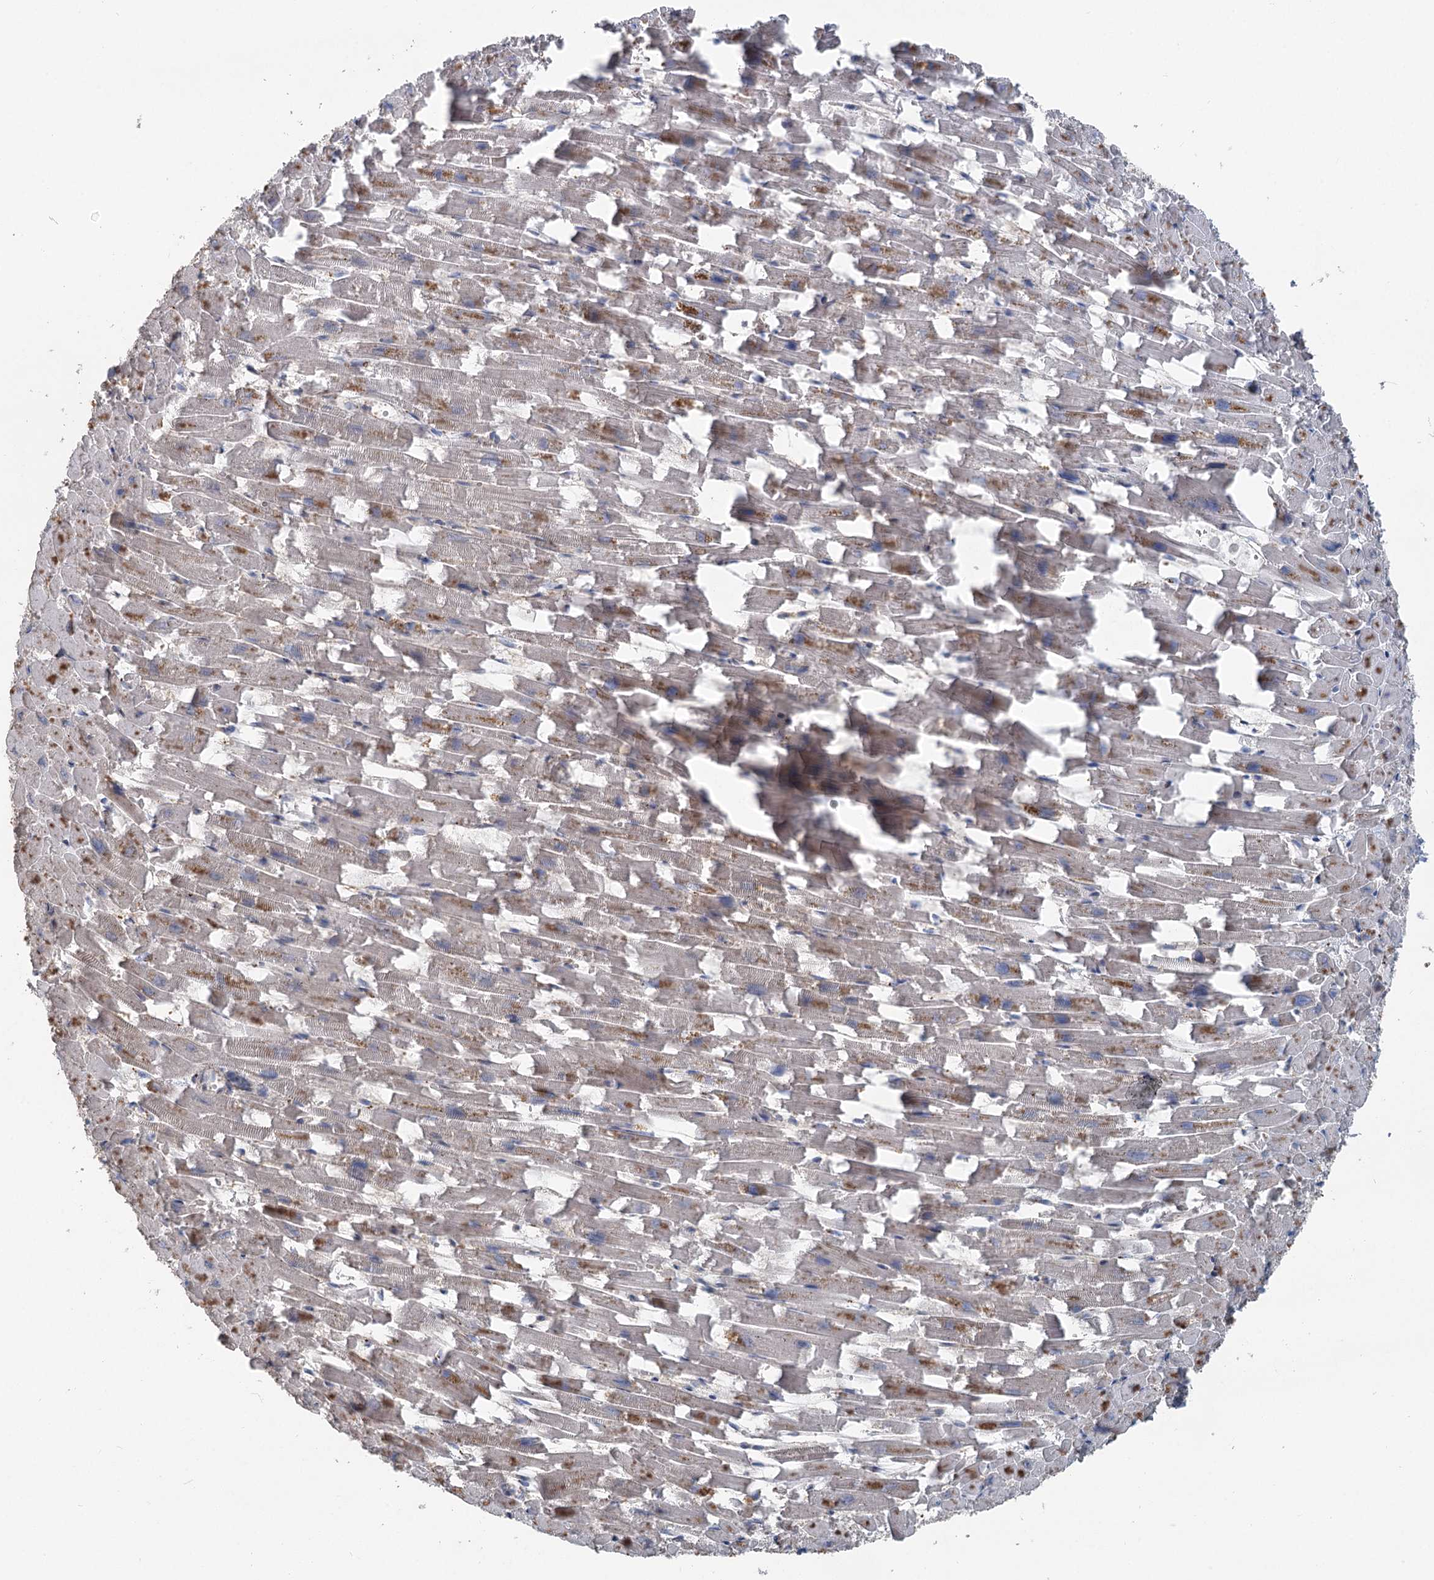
{"staining": {"intensity": "moderate", "quantity": "25%-75%", "location": "cytoplasmic/membranous"}, "tissue": "heart muscle", "cell_type": "Cardiomyocytes", "image_type": "normal", "snomed": [{"axis": "morphology", "description": "Normal tissue, NOS"}, {"axis": "topography", "description": "Heart"}], "caption": "Cardiomyocytes demonstrate medium levels of moderate cytoplasmic/membranous staining in approximately 25%-75% of cells in normal heart muscle.", "gene": "ITIH5", "patient": {"sex": "female", "age": 64}}